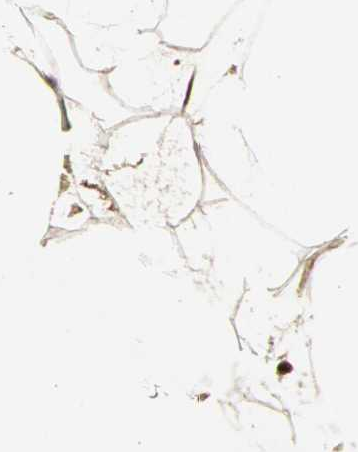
{"staining": {"intensity": "moderate", "quantity": ">75%", "location": "cytoplasmic/membranous,nuclear"}, "tissue": "adipose tissue", "cell_type": "Adipocytes", "image_type": "normal", "snomed": [{"axis": "morphology", "description": "Normal tissue, NOS"}, {"axis": "morphology", "description": "Duct carcinoma"}, {"axis": "topography", "description": "Breast"}, {"axis": "topography", "description": "Adipose tissue"}], "caption": "Protein analysis of unremarkable adipose tissue demonstrates moderate cytoplasmic/membranous,nuclear expression in approximately >75% of adipocytes.", "gene": "CSNK2B", "patient": {"sex": "female", "age": 37}}